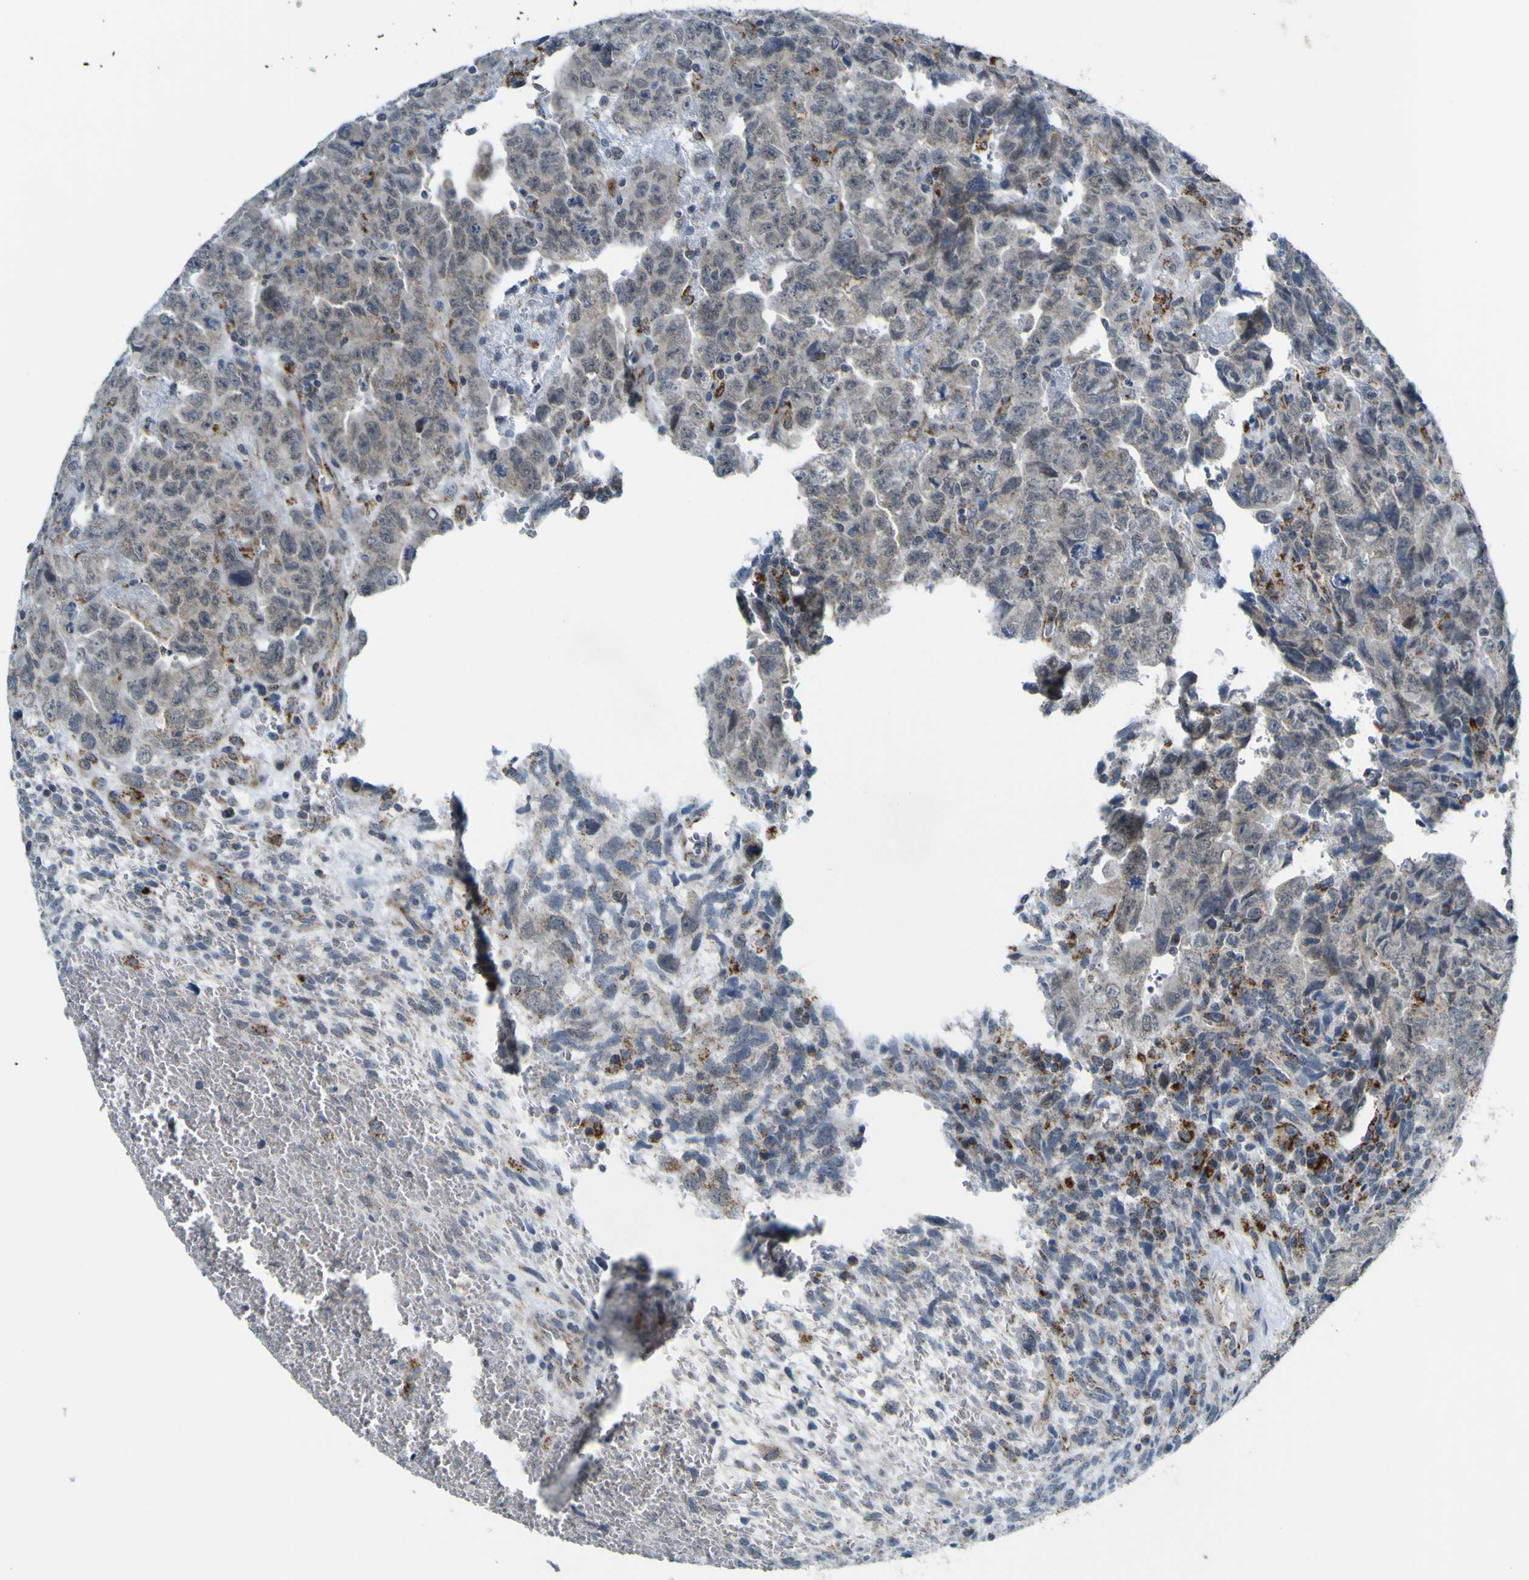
{"staining": {"intensity": "weak", "quantity": "<25%", "location": "cytoplasmic/membranous"}, "tissue": "testis cancer", "cell_type": "Tumor cells", "image_type": "cancer", "snomed": [{"axis": "morphology", "description": "Carcinoma, Embryonal, NOS"}, {"axis": "topography", "description": "Testis"}], "caption": "Protein analysis of embryonal carcinoma (testis) shows no significant positivity in tumor cells.", "gene": "ACBD5", "patient": {"sex": "male", "age": 28}}